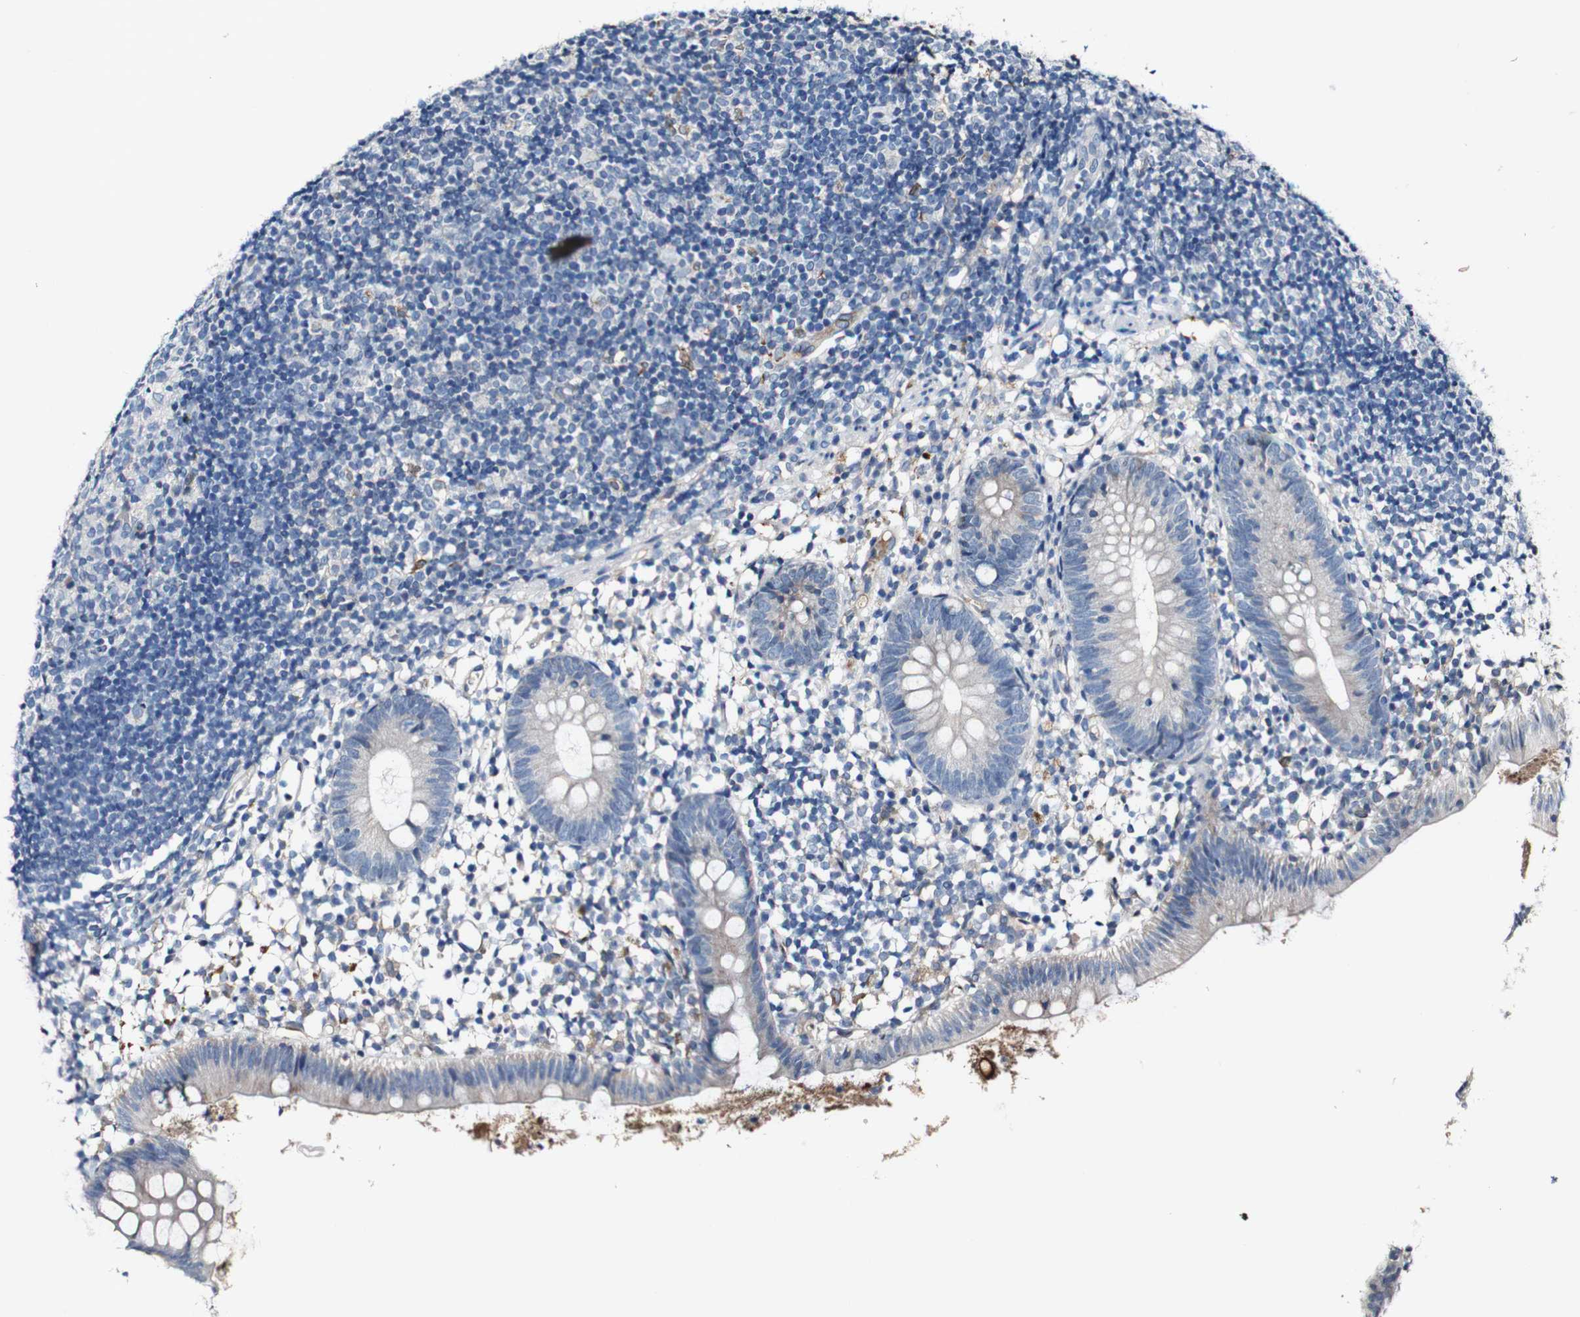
{"staining": {"intensity": "weak", "quantity": "25%-75%", "location": "cytoplasmic/membranous"}, "tissue": "appendix", "cell_type": "Glandular cells", "image_type": "normal", "snomed": [{"axis": "morphology", "description": "Normal tissue, NOS"}, {"axis": "topography", "description": "Appendix"}], "caption": "Protein expression analysis of normal human appendix reveals weak cytoplasmic/membranous expression in about 25%-75% of glandular cells.", "gene": "GRAMD1A", "patient": {"sex": "female", "age": 20}}